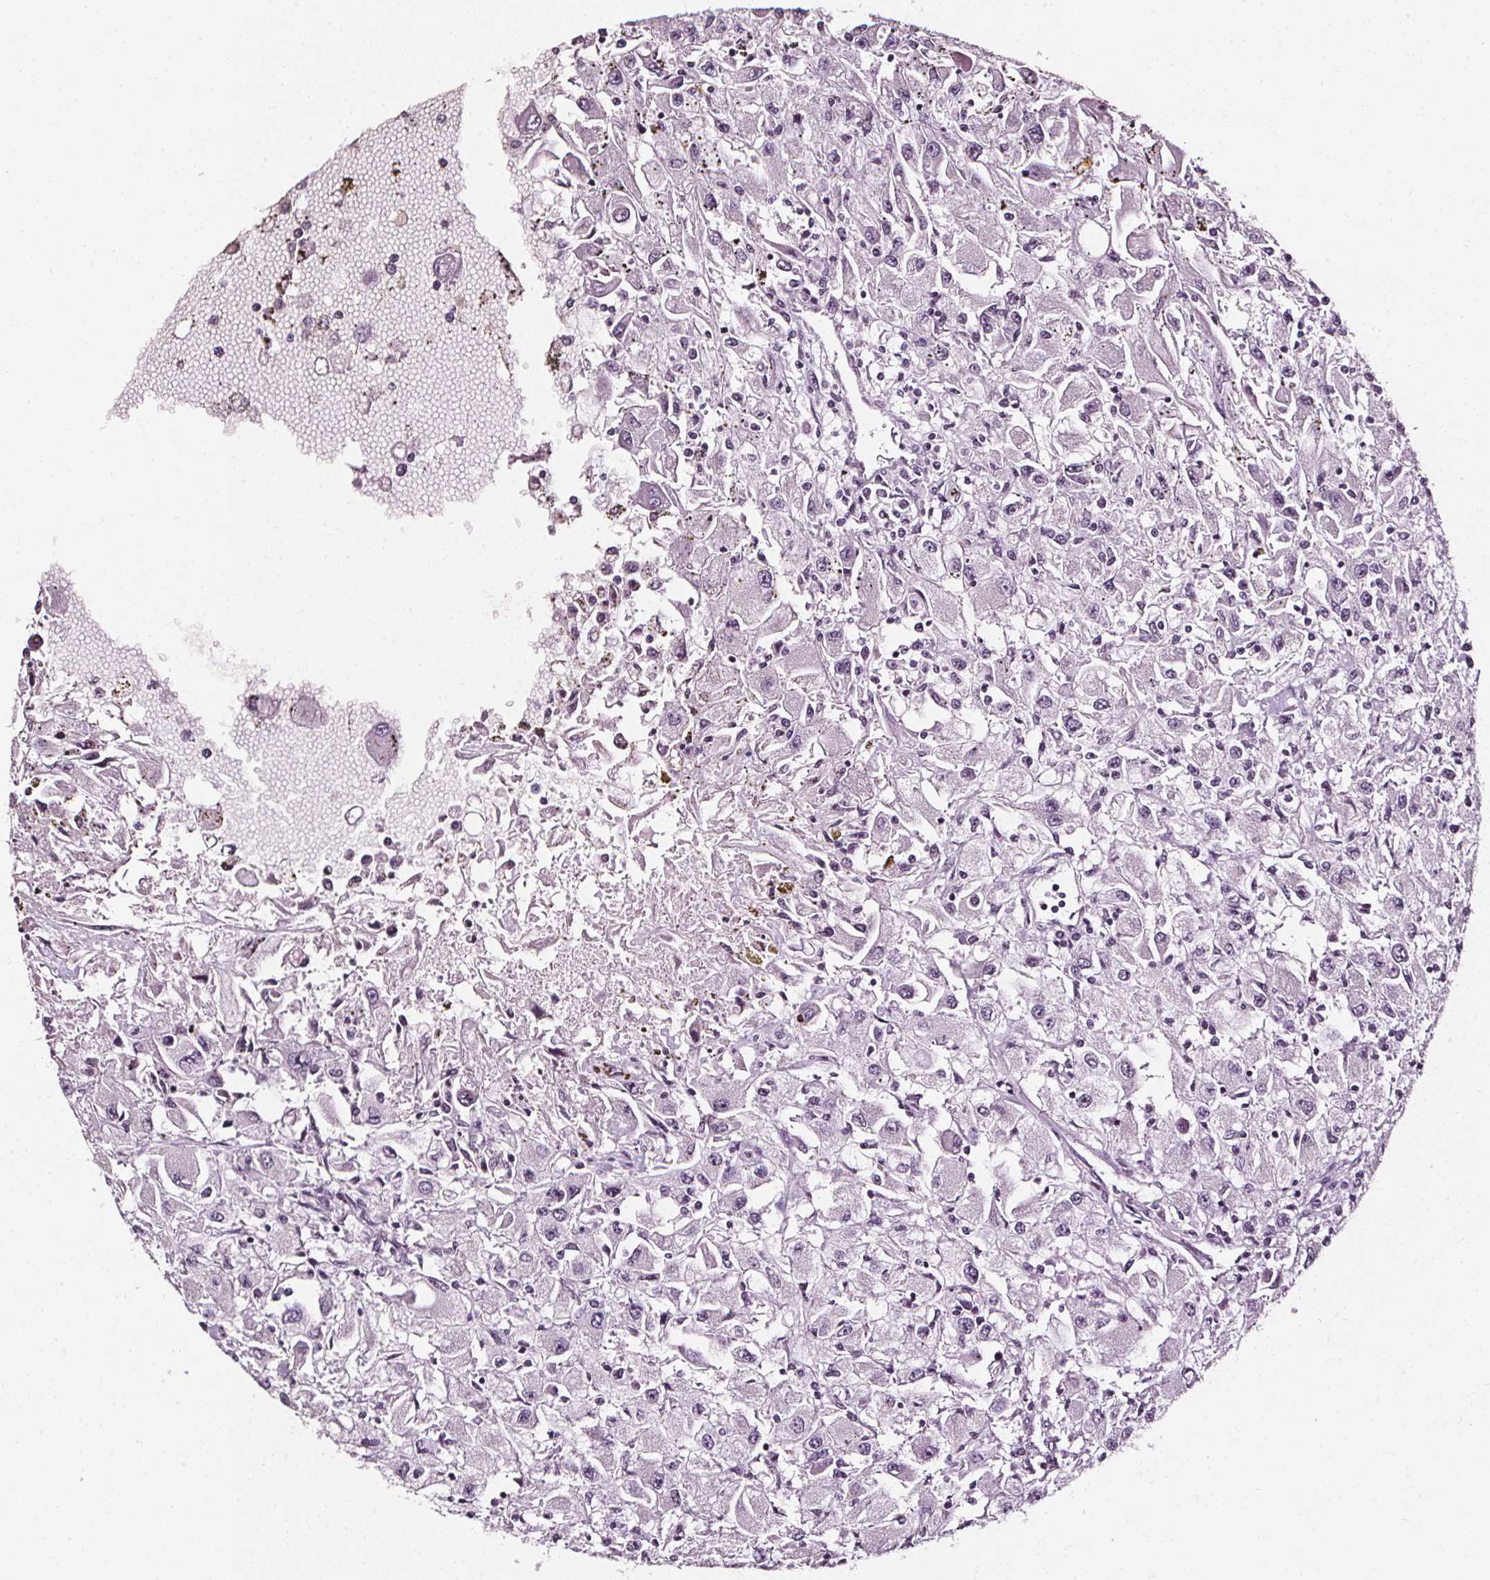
{"staining": {"intensity": "negative", "quantity": "none", "location": "none"}, "tissue": "renal cancer", "cell_type": "Tumor cells", "image_type": "cancer", "snomed": [{"axis": "morphology", "description": "Adenocarcinoma, NOS"}, {"axis": "topography", "description": "Kidney"}], "caption": "Micrograph shows no protein staining in tumor cells of adenocarcinoma (renal) tissue. Nuclei are stained in blue.", "gene": "DEFA5", "patient": {"sex": "female", "age": 67}}